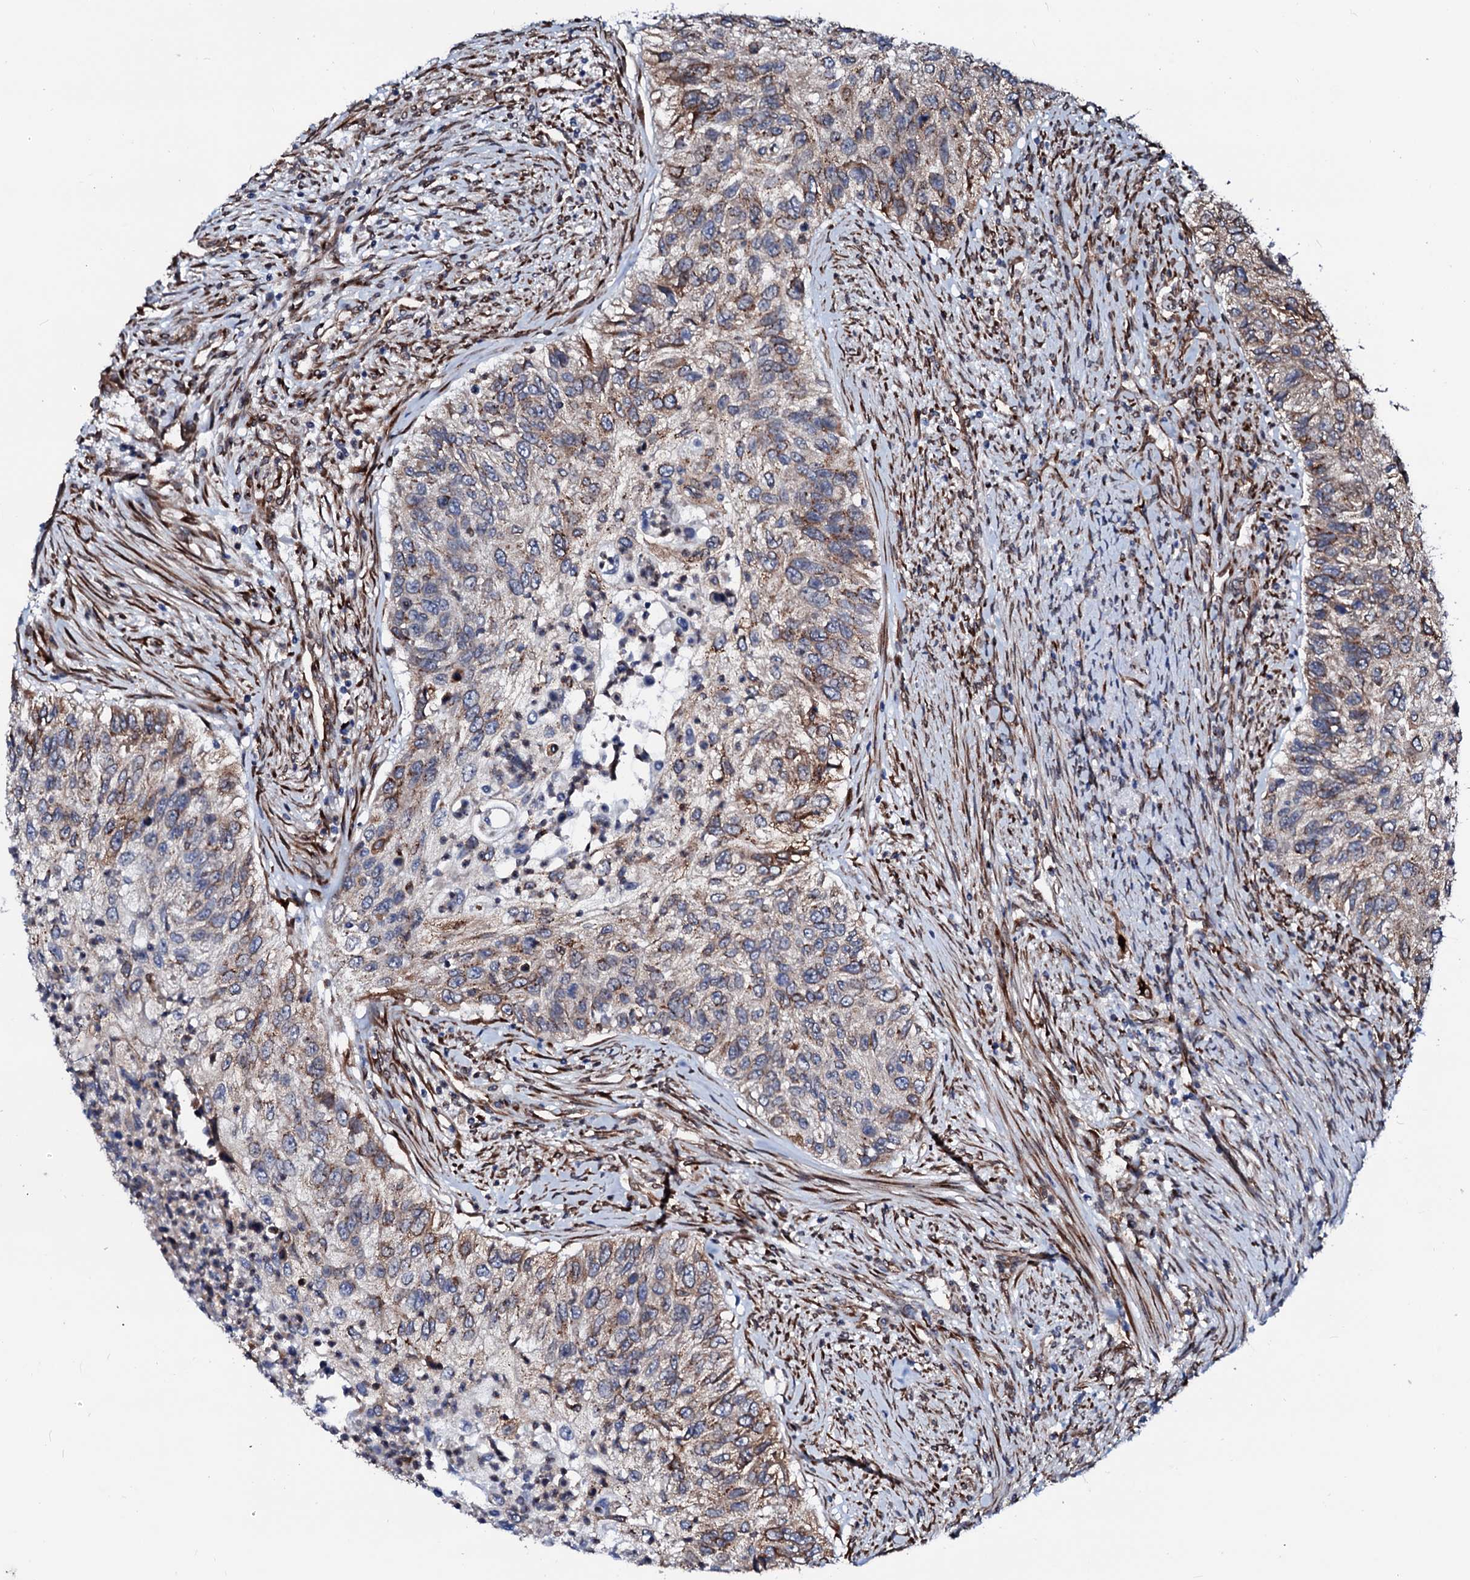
{"staining": {"intensity": "moderate", "quantity": "25%-75%", "location": "cytoplasmic/membranous"}, "tissue": "urothelial cancer", "cell_type": "Tumor cells", "image_type": "cancer", "snomed": [{"axis": "morphology", "description": "Urothelial carcinoma, High grade"}, {"axis": "topography", "description": "Urinary bladder"}], "caption": "Human urothelial cancer stained with a brown dye demonstrates moderate cytoplasmic/membranous positive positivity in approximately 25%-75% of tumor cells.", "gene": "TMCO3", "patient": {"sex": "female", "age": 60}}